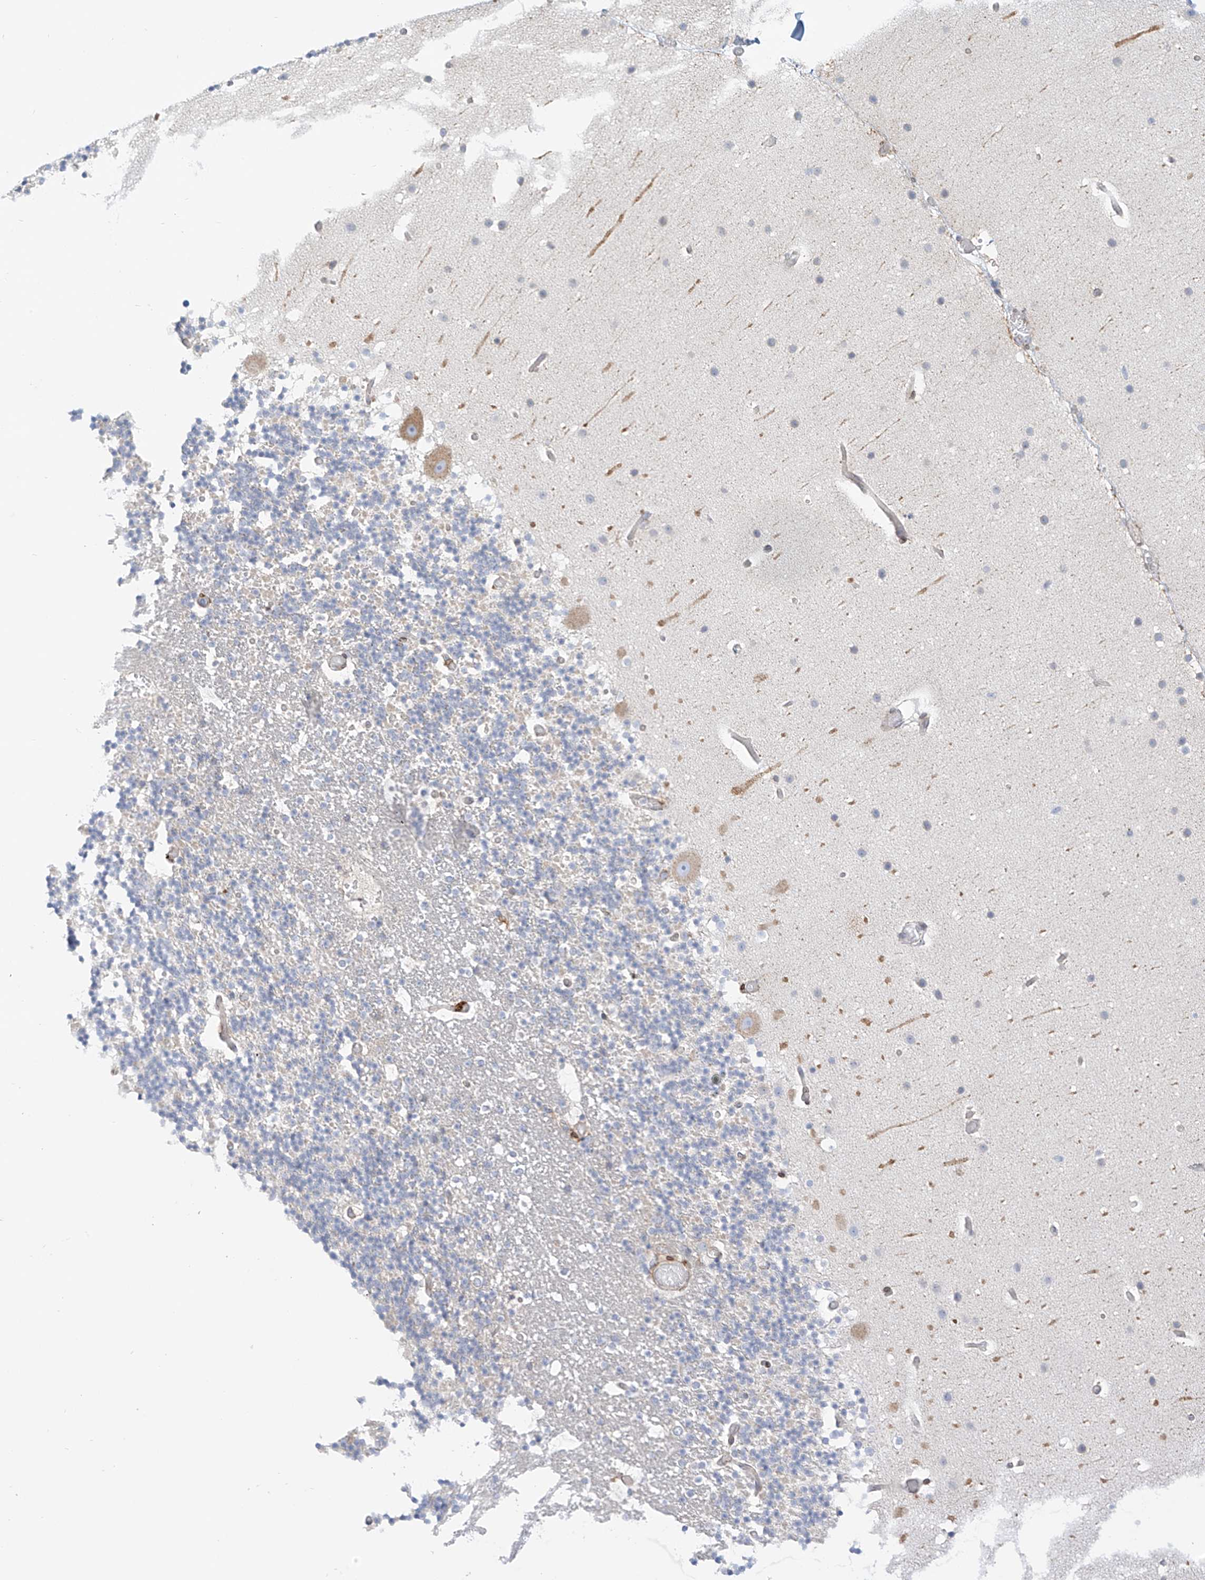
{"staining": {"intensity": "negative", "quantity": "none", "location": "none"}, "tissue": "cerebellum", "cell_type": "Cells in granular layer", "image_type": "normal", "snomed": [{"axis": "morphology", "description": "Normal tissue, NOS"}, {"axis": "topography", "description": "Cerebellum"}], "caption": "A high-resolution micrograph shows immunohistochemistry (IHC) staining of unremarkable cerebellum, which exhibits no significant expression in cells in granular layer. The staining was performed using DAB to visualize the protein expression in brown, while the nuclei were stained in blue with hematoxylin (Magnification: 20x).", "gene": "PCYOX1", "patient": {"sex": "male", "age": 57}}